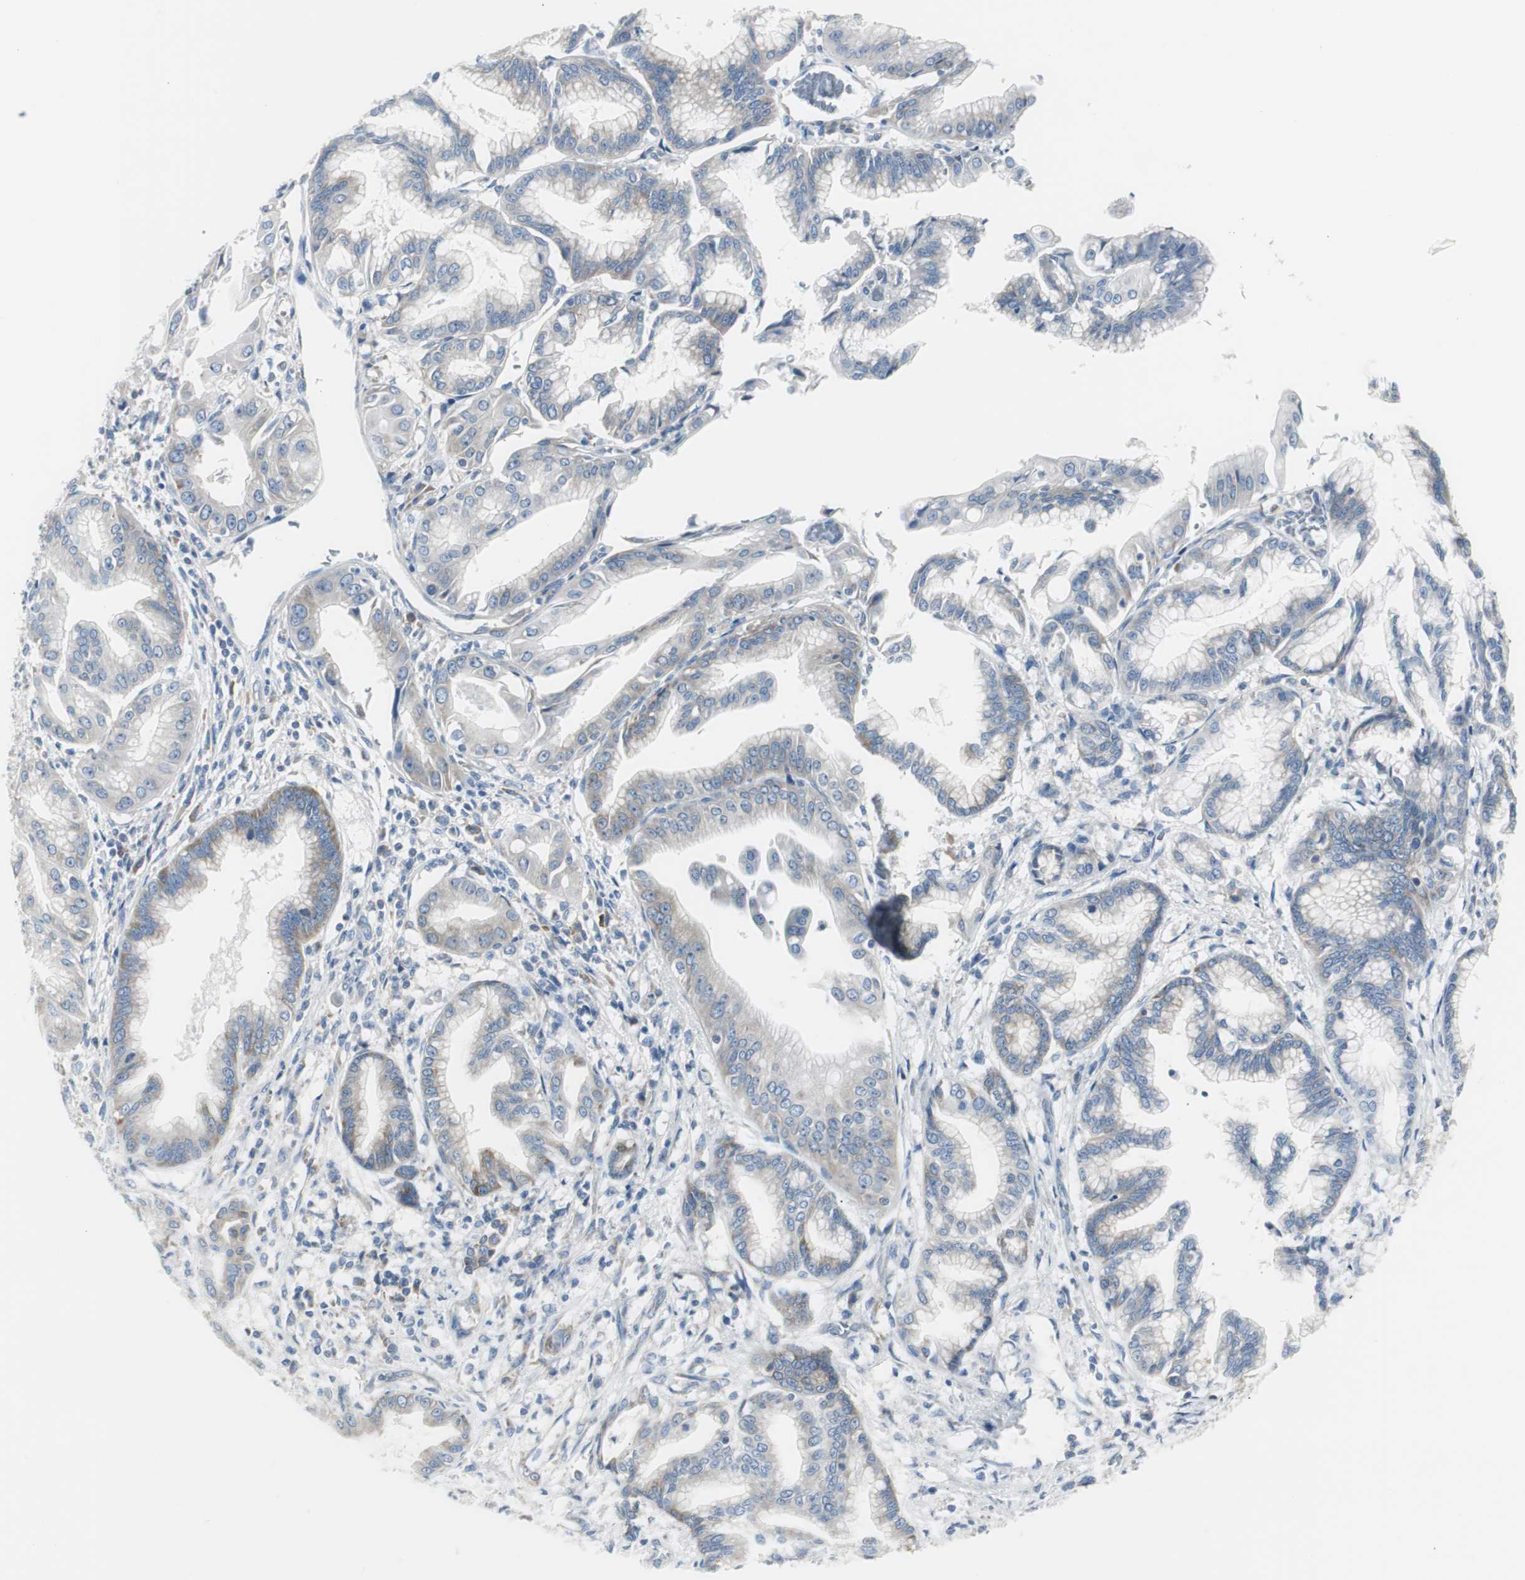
{"staining": {"intensity": "weak", "quantity": "<25%", "location": "cytoplasmic/membranous"}, "tissue": "pancreatic cancer", "cell_type": "Tumor cells", "image_type": "cancer", "snomed": [{"axis": "morphology", "description": "Adenocarcinoma, NOS"}, {"axis": "topography", "description": "Pancreas"}], "caption": "DAB immunohistochemical staining of pancreatic cancer shows no significant staining in tumor cells.", "gene": "RPS12", "patient": {"sex": "female", "age": 64}}